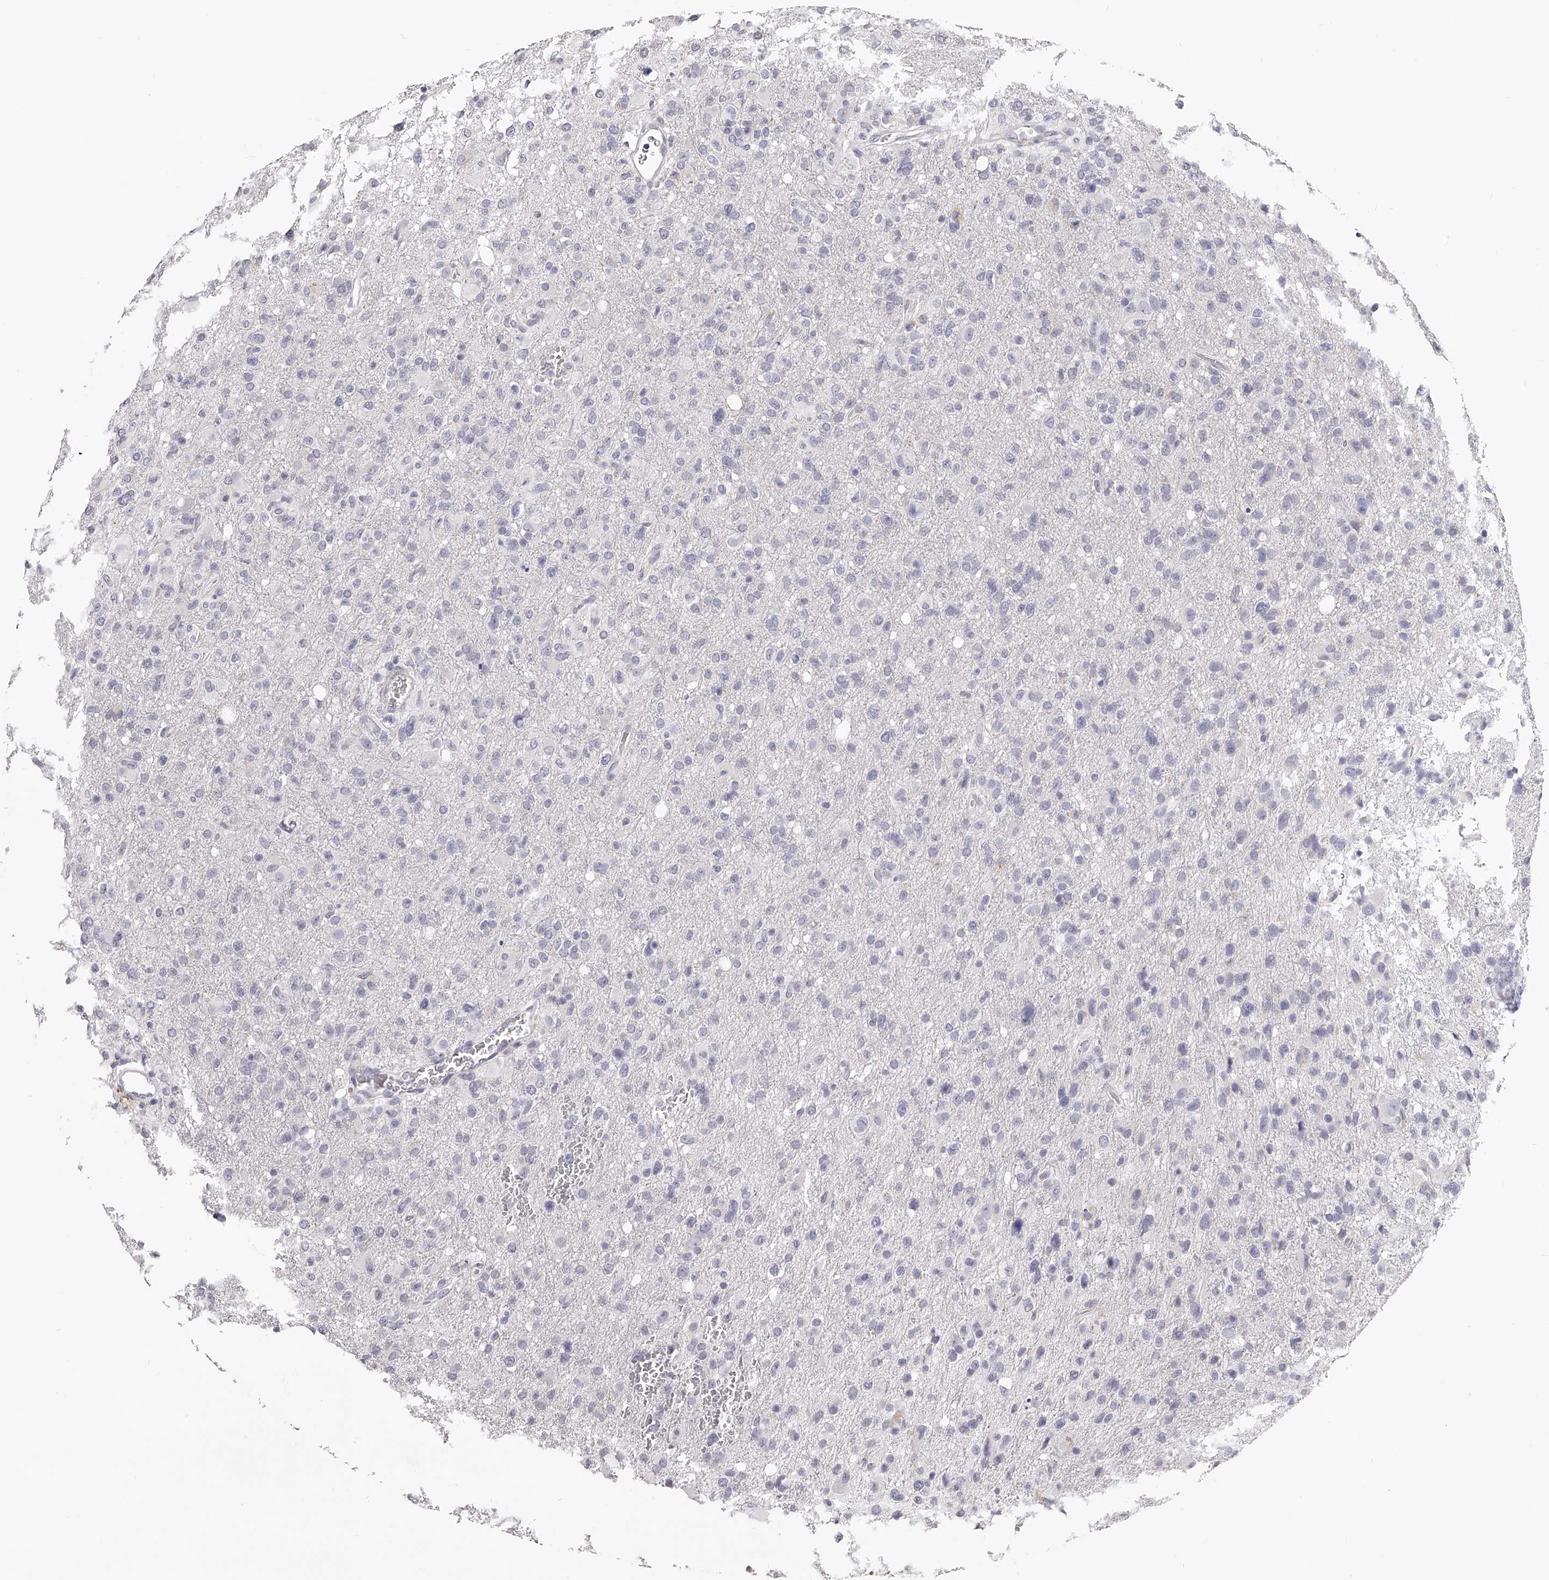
{"staining": {"intensity": "negative", "quantity": "none", "location": "none"}, "tissue": "glioma", "cell_type": "Tumor cells", "image_type": "cancer", "snomed": [{"axis": "morphology", "description": "Glioma, malignant, High grade"}, {"axis": "topography", "description": "Brain"}], "caption": "A high-resolution micrograph shows IHC staining of glioma, which demonstrates no significant positivity in tumor cells.", "gene": "DMRT1", "patient": {"sex": "female", "age": 57}}